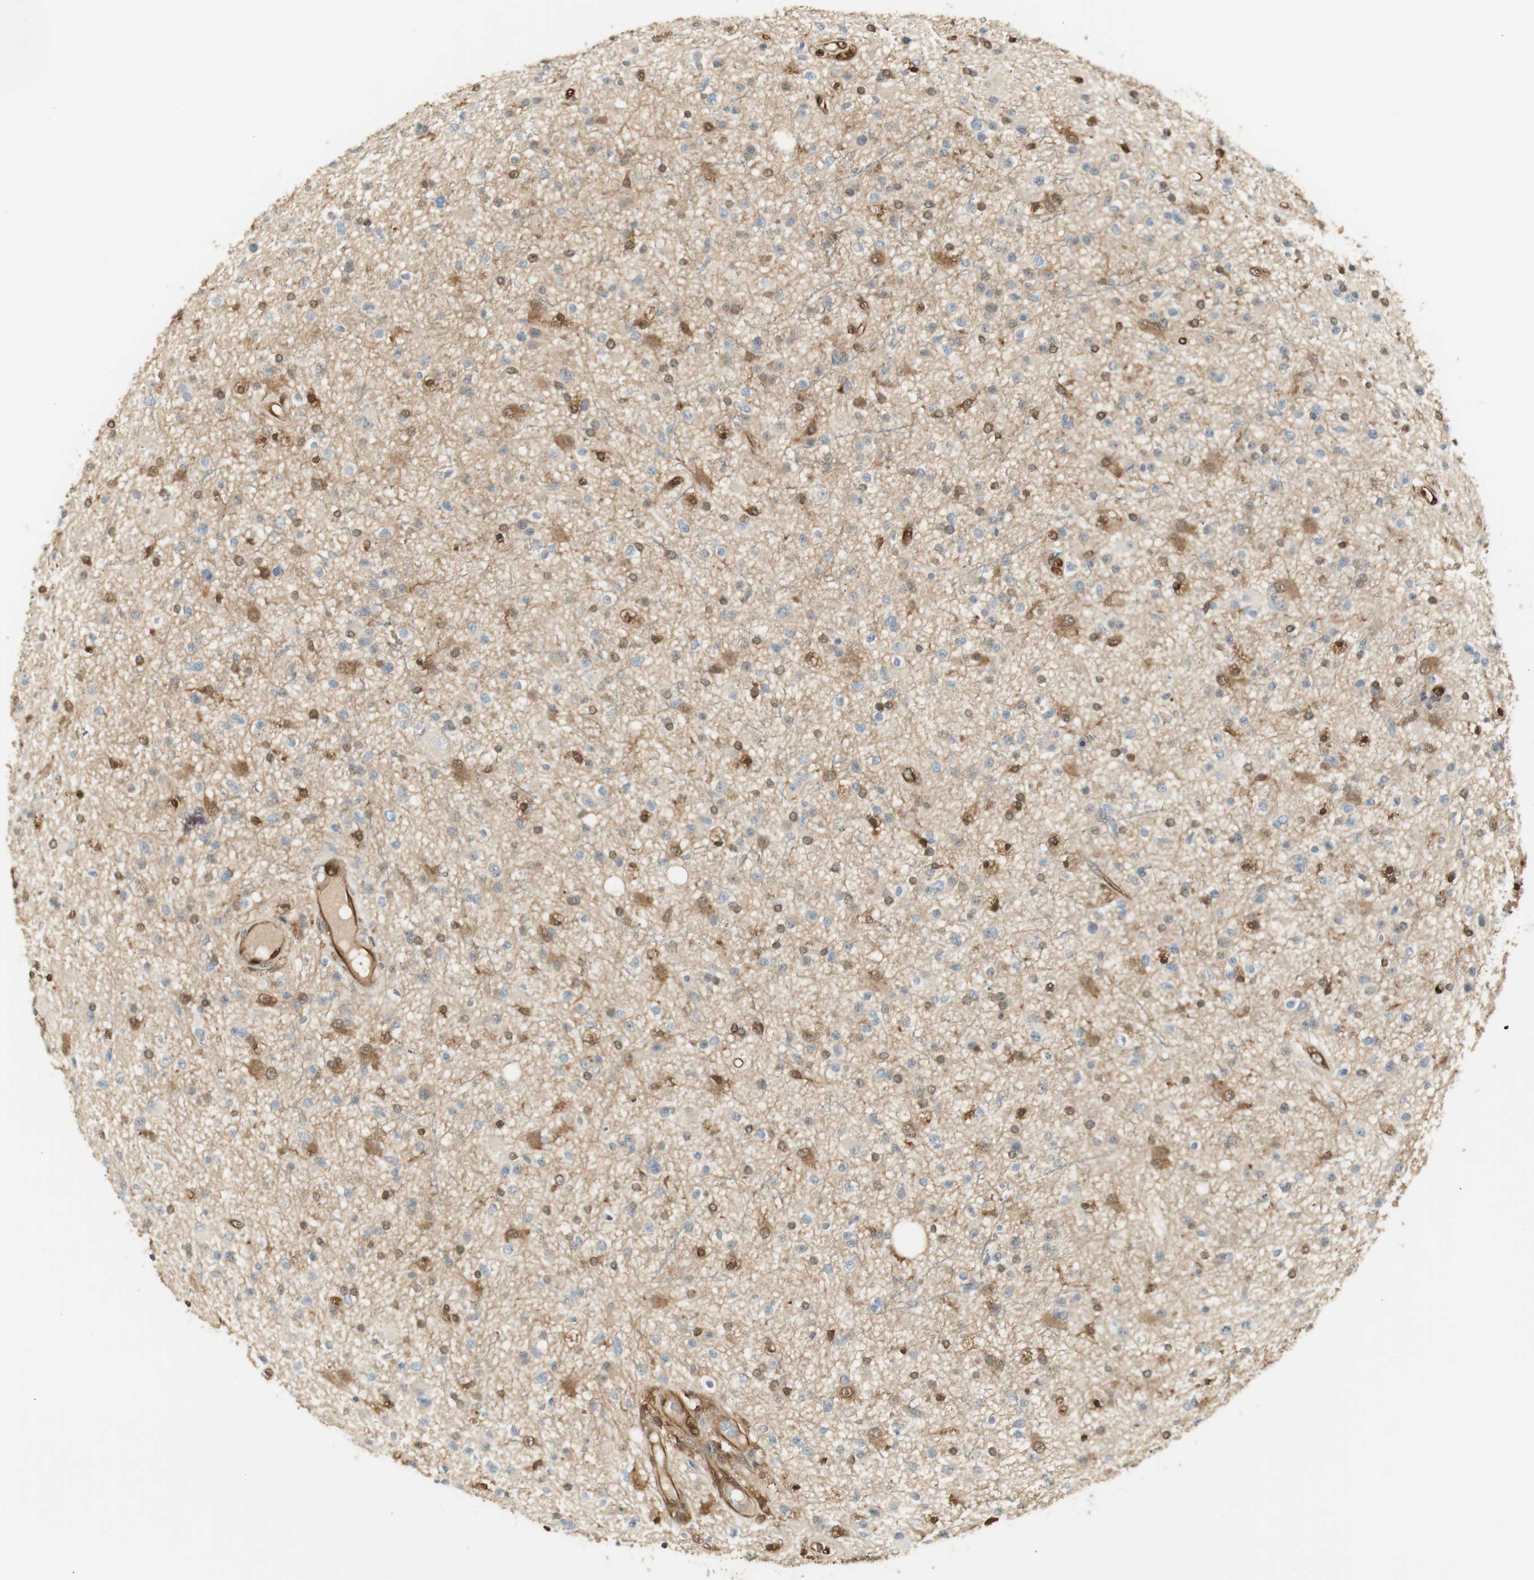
{"staining": {"intensity": "moderate", "quantity": "25%-75%", "location": "cytoplasmic/membranous,nuclear"}, "tissue": "glioma", "cell_type": "Tumor cells", "image_type": "cancer", "snomed": [{"axis": "morphology", "description": "Glioma, malignant, High grade"}, {"axis": "topography", "description": "Brain"}], "caption": "DAB (3,3'-diaminobenzidine) immunohistochemical staining of human malignant high-grade glioma reveals moderate cytoplasmic/membranous and nuclear protein expression in about 25%-75% of tumor cells.", "gene": "SERPINB6", "patient": {"sex": "male", "age": 33}}